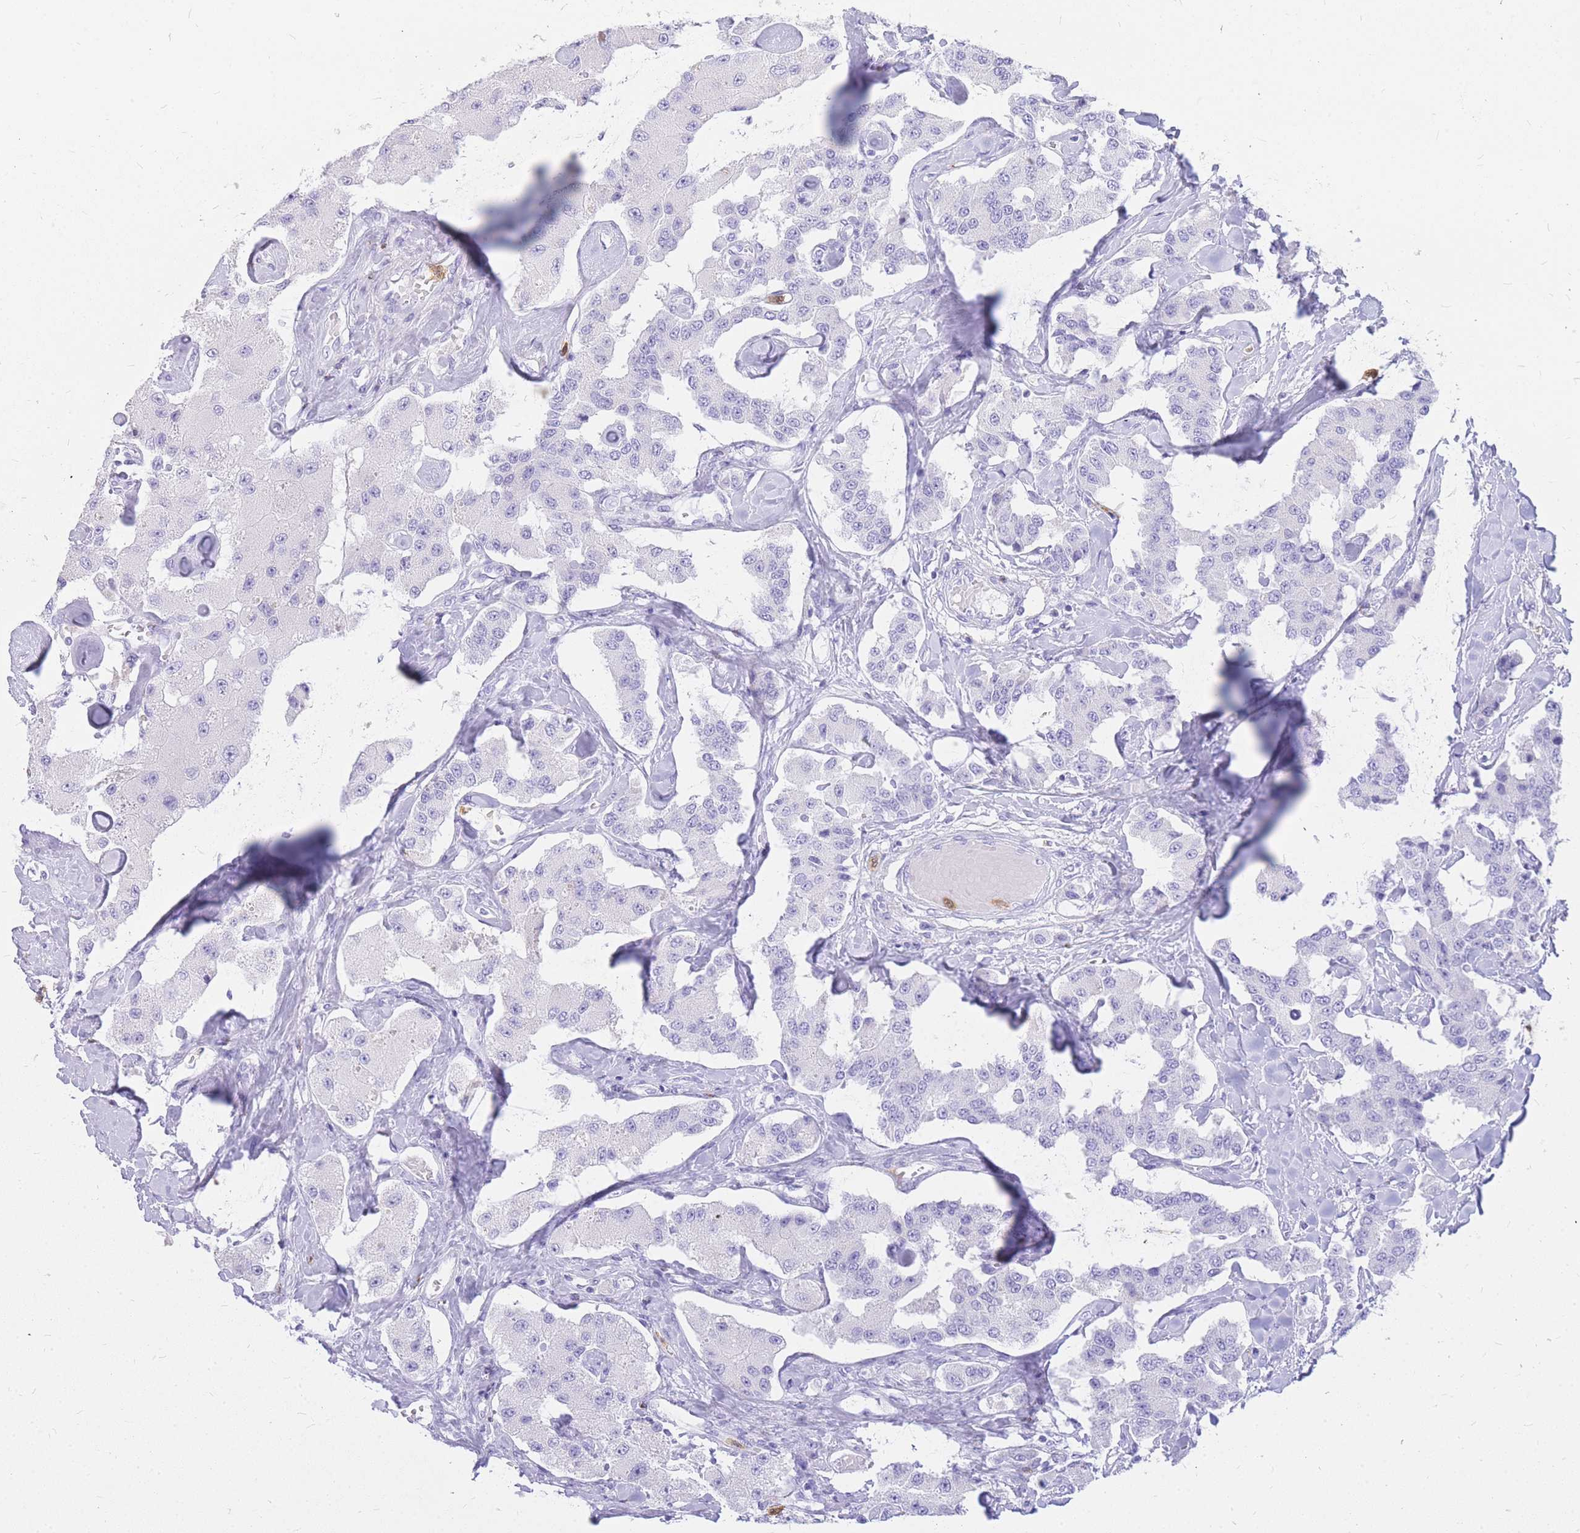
{"staining": {"intensity": "negative", "quantity": "none", "location": "none"}, "tissue": "carcinoid", "cell_type": "Tumor cells", "image_type": "cancer", "snomed": [{"axis": "morphology", "description": "Carcinoid, malignant, NOS"}, {"axis": "topography", "description": "Pancreas"}], "caption": "There is no significant expression in tumor cells of carcinoid. (Brightfield microscopy of DAB (3,3'-diaminobenzidine) IHC at high magnification).", "gene": "HERC1", "patient": {"sex": "male", "age": 41}}